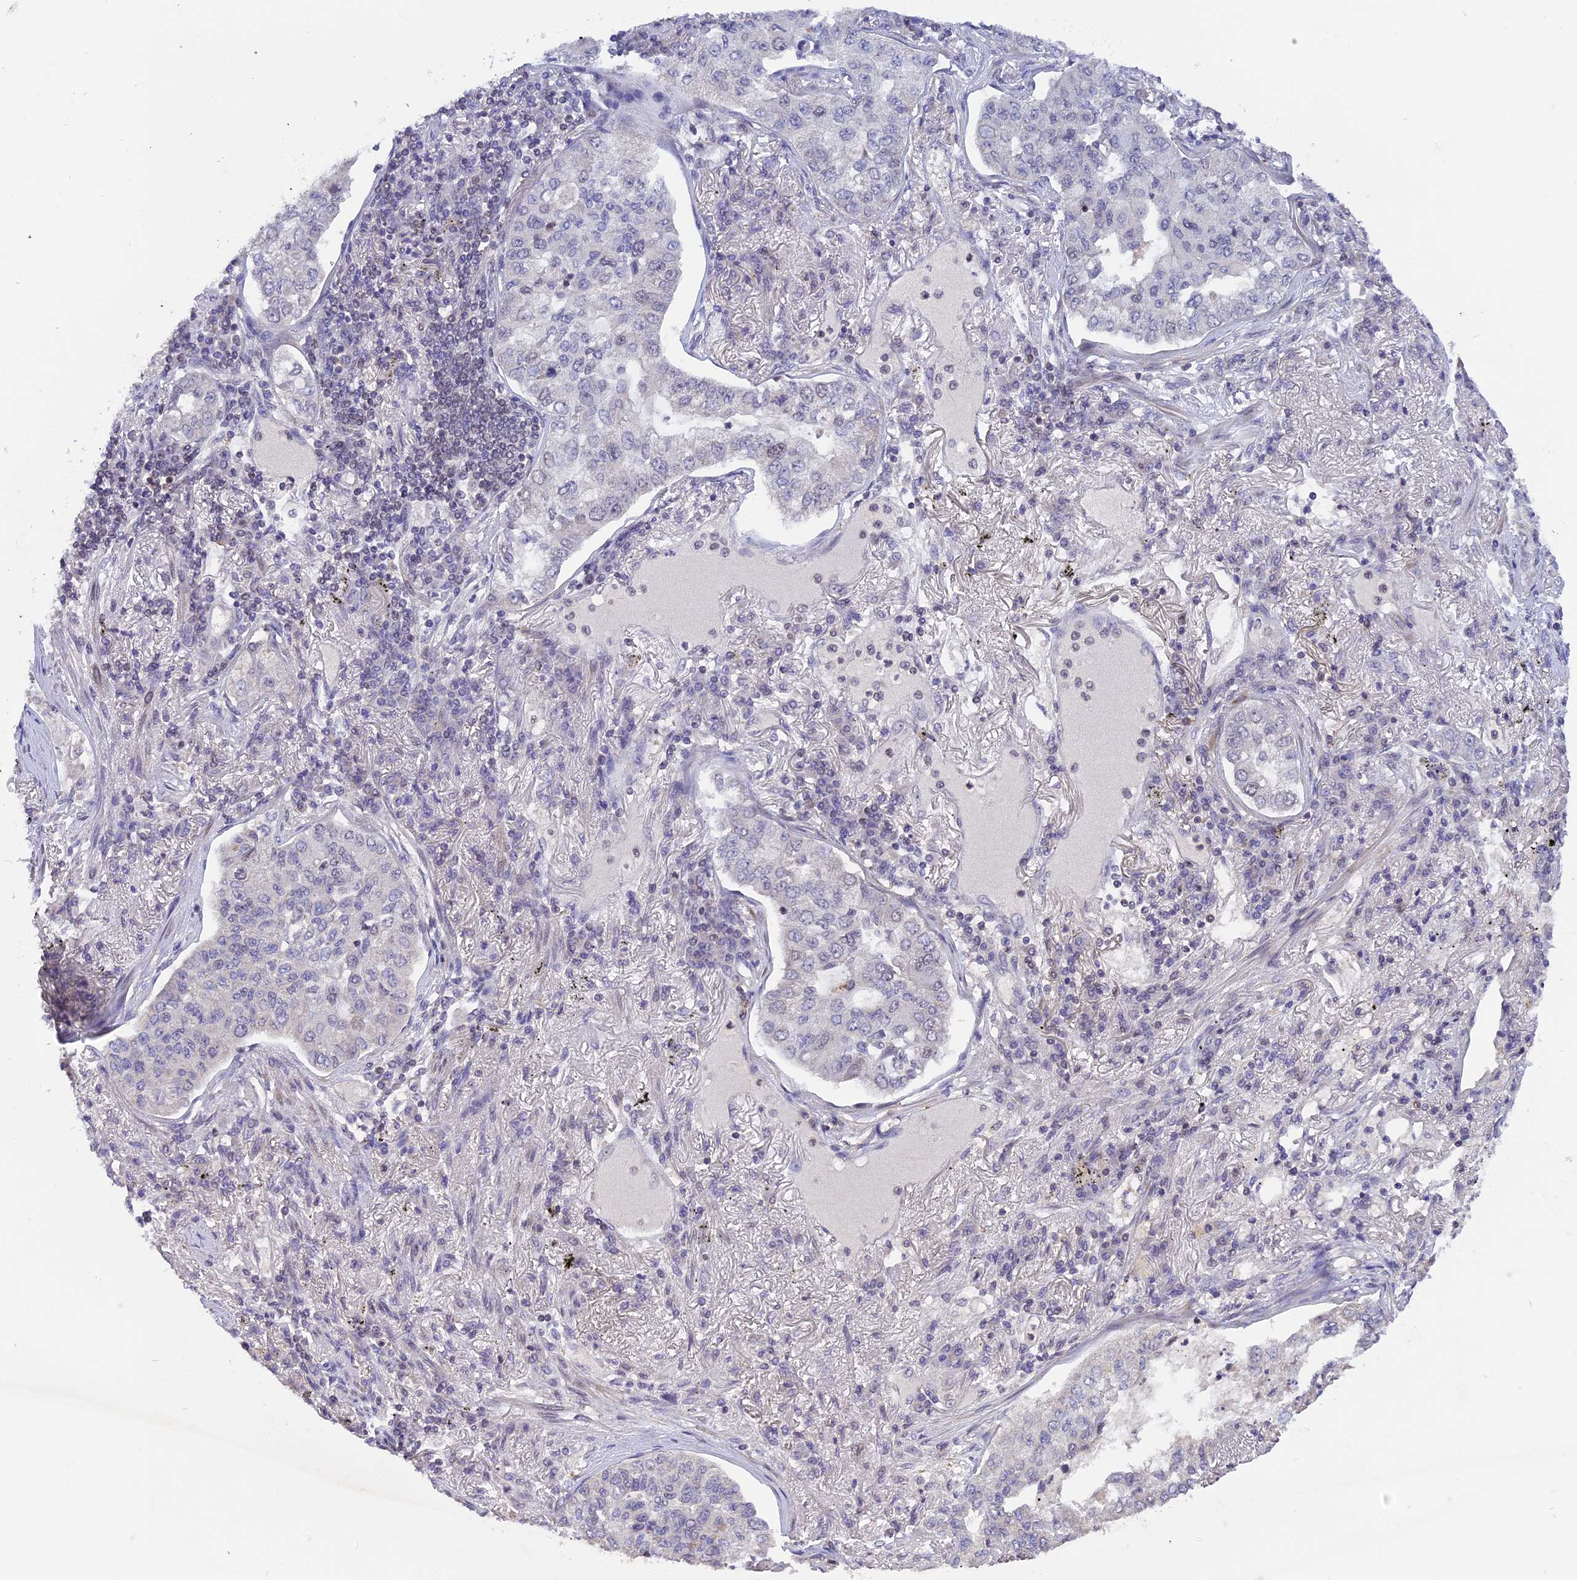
{"staining": {"intensity": "negative", "quantity": "none", "location": "none"}, "tissue": "lung cancer", "cell_type": "Tumor cells", "image_type": "cancer", "snomed": [{"axis": "morphology", "description": "Adenocarcinoma, NOS"}, {"axis": "topography", "description": "Lung"}], "caption": "DAB (3,3'-diaminobenzidine) immunohistochemical staining of human lung cancer (adenocarcinoma) displays no significant expression in tumor cells.", "gene": "RFC5", "patient": {"sex": "male", "age": 49}}